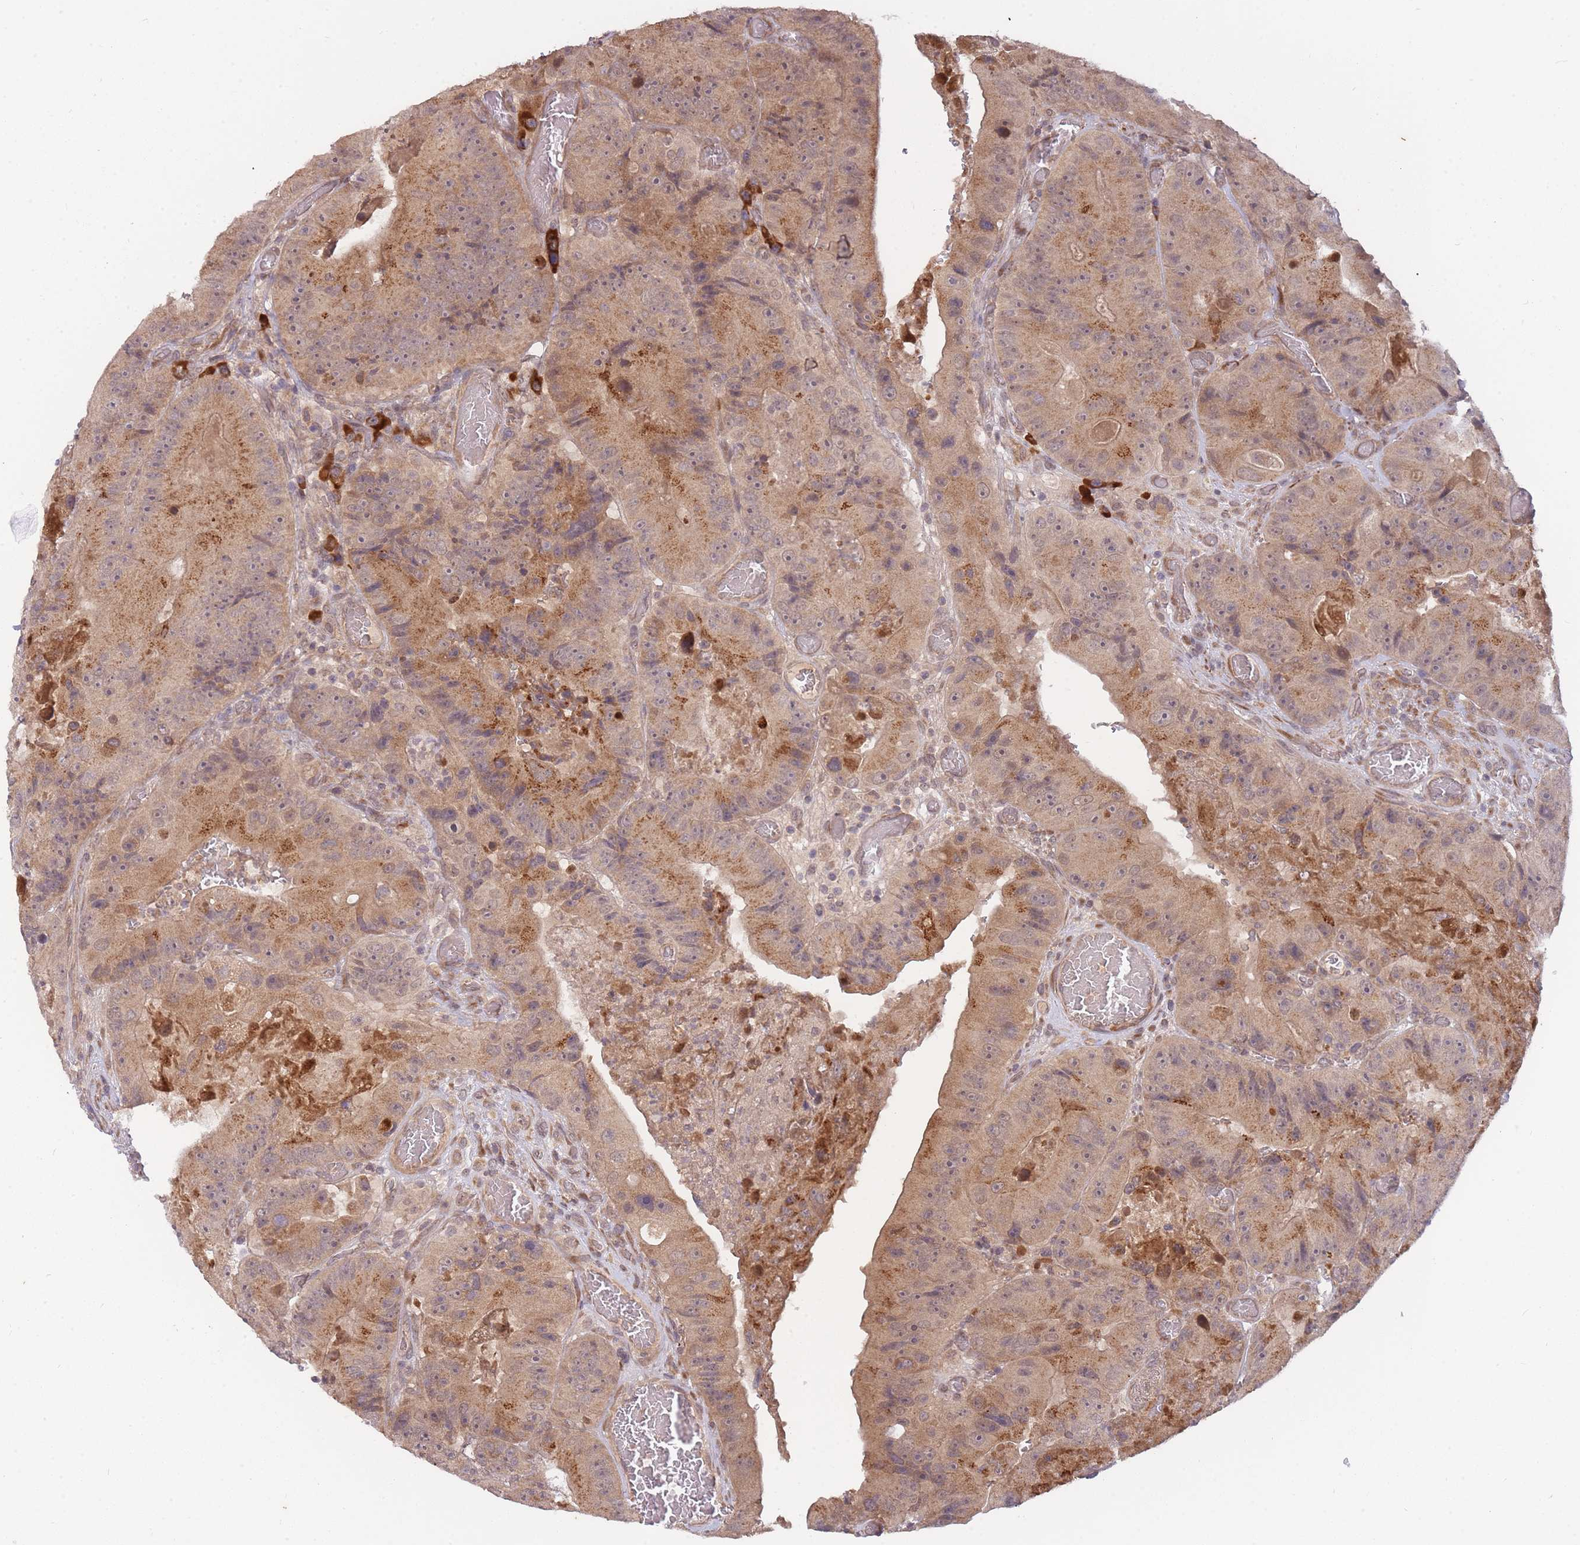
{"staining": {"intensity": "moderate", "quantity": ">75%", "location": "cytoplasmic/membranous"}, "tissue": "colorectal cancer", "cell_type": "Tumor cells", "image_type": "cancer", "snomed": [{"axis": "morphology", "description": "Adenocarcinoma, NOS"}, {"axis": "topography", "description": "Colon"}], "caption": "Brown immunohistochemical staining in human colorectal adenocarcinoma reveals moderate cytoplasmic/membranous expression in about >75% of tumor cells.", "gene": "SMC6", "patient": {"sex": "female", "age": 86}}